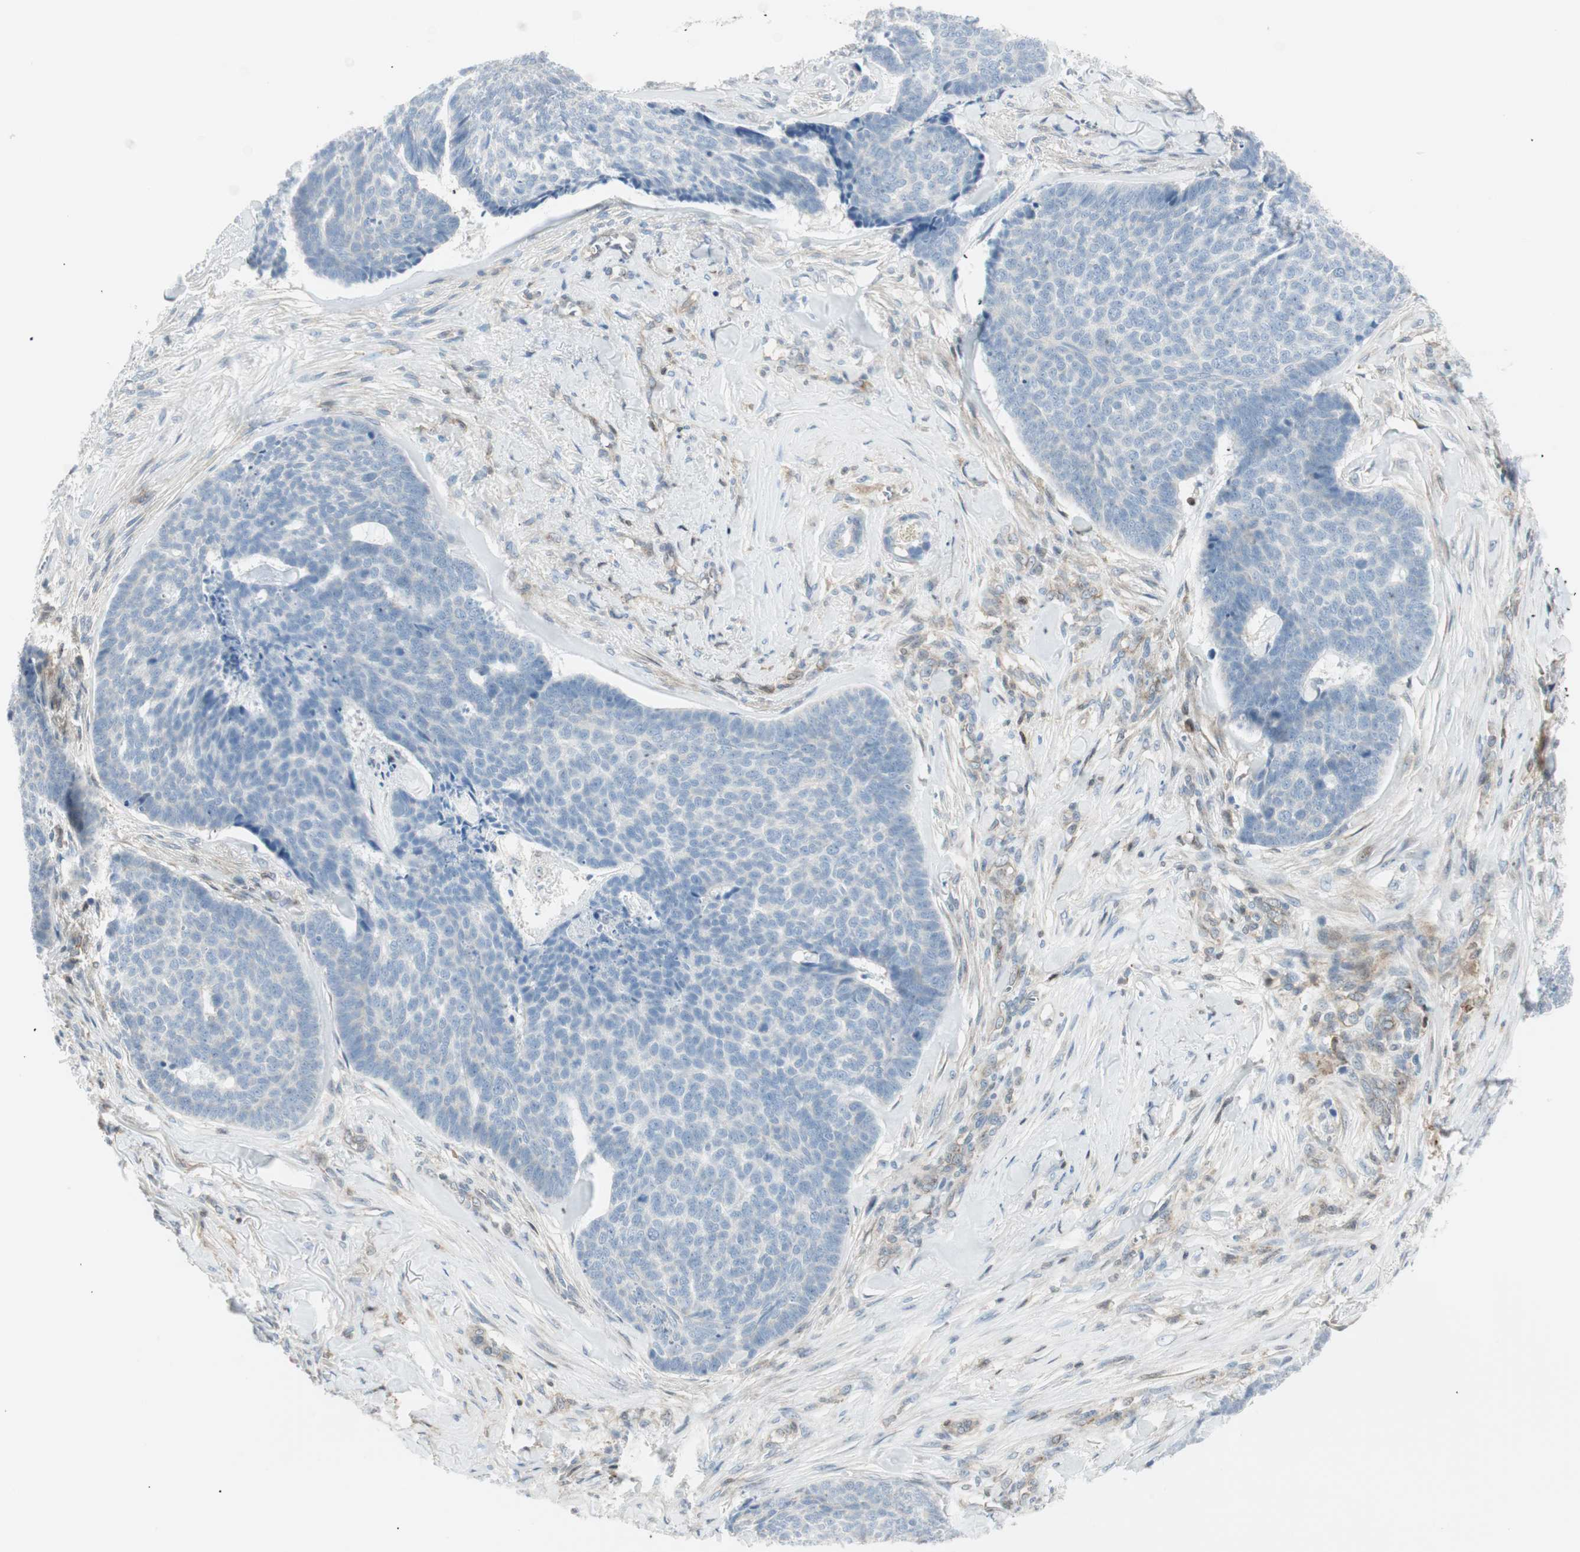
{"staining": {"intensity": "negative", "quantity": "none", "location": "none"}, "tissue": "skin cancer", "cell_type": "Tumor cells", "image_type": "cancer", "snomed": [{"axis": "morphology", "description": "Basal cell carcinoma"}, {"axis": "topography", "description": "Skin"}], "caption": "Photomicrograph shows no significant protein expression in tumor cells of skin cancer (basal cell carcinoma). Brightfield microscopy of immunohistochemistry (IHC) stained with DAB (3,3'-diaminobenzidine) (brown) and hematoxylin (blue), captured at high magnification.", "gene": "PPP1CA", "patient": {"sex": "male", "age": 84}}